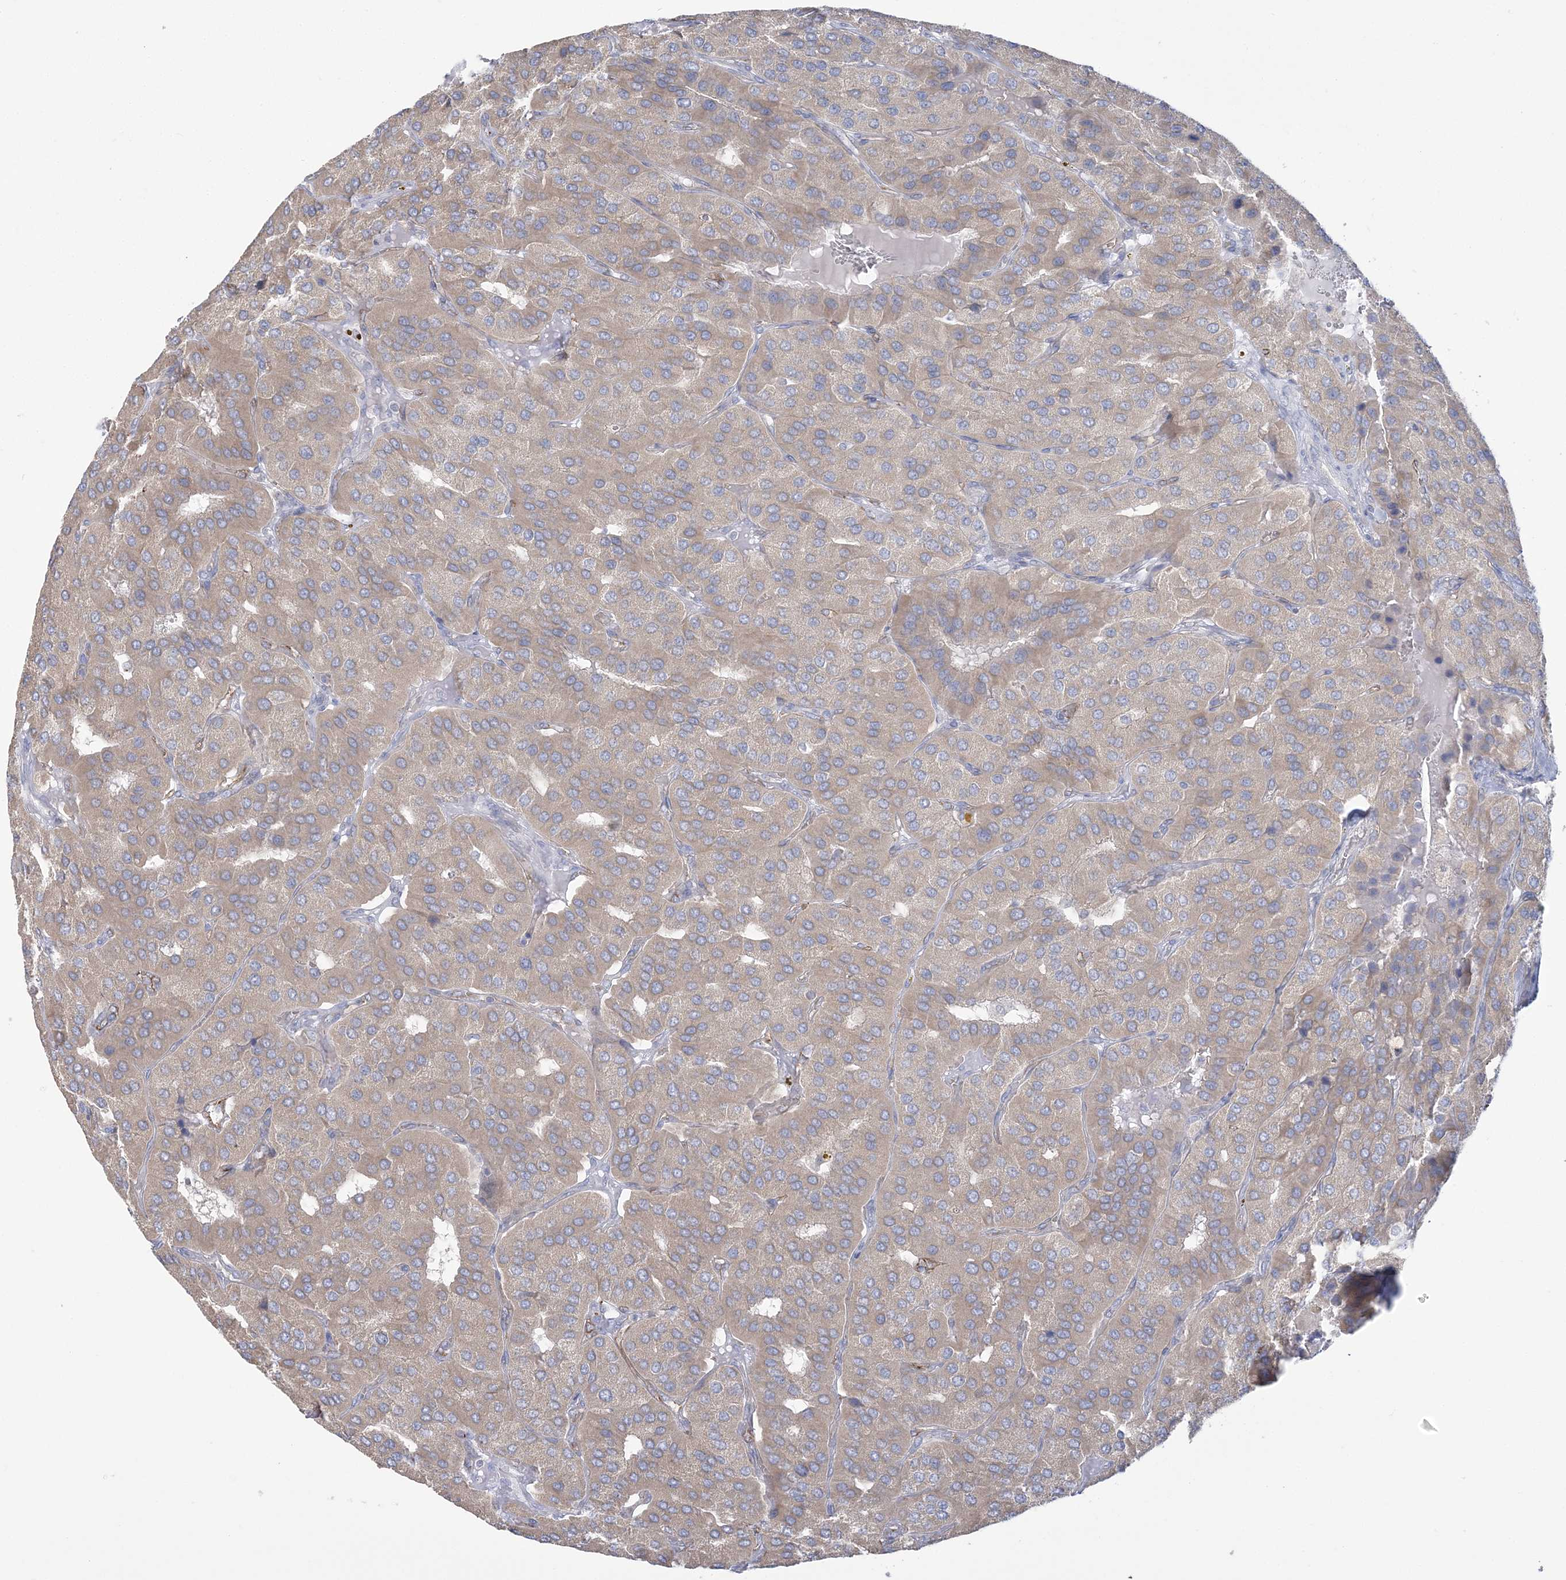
{"staining": {"intensity": "weak", "quantity": "<25%", "location": "cytoplasmic/membranous"}, "tissue": "parathyroid gland", "cell_type": "Glandular cells", "image_type": "normal", "snomed": [{"axis": "morphology", "description": "Normal tissue, NOS"}, {"axis": "morphology", "description": "Adenoma, NOS"}, {"axis": "topography", "description": "Parathyroid gland"}], "caption": "DAB (3,3'-diaminobenzidine) immunohistochemical staining of benign parathyroid gland reveals no significant positivity in glandular cells. The staining was performed using DAB to visualize the protein expression in brown, while the nuclei were stained in blue with hematoxylin (Magnification: 20x).", "gene": "FARSB", "patient": {"sex": "female", "age": 86}}